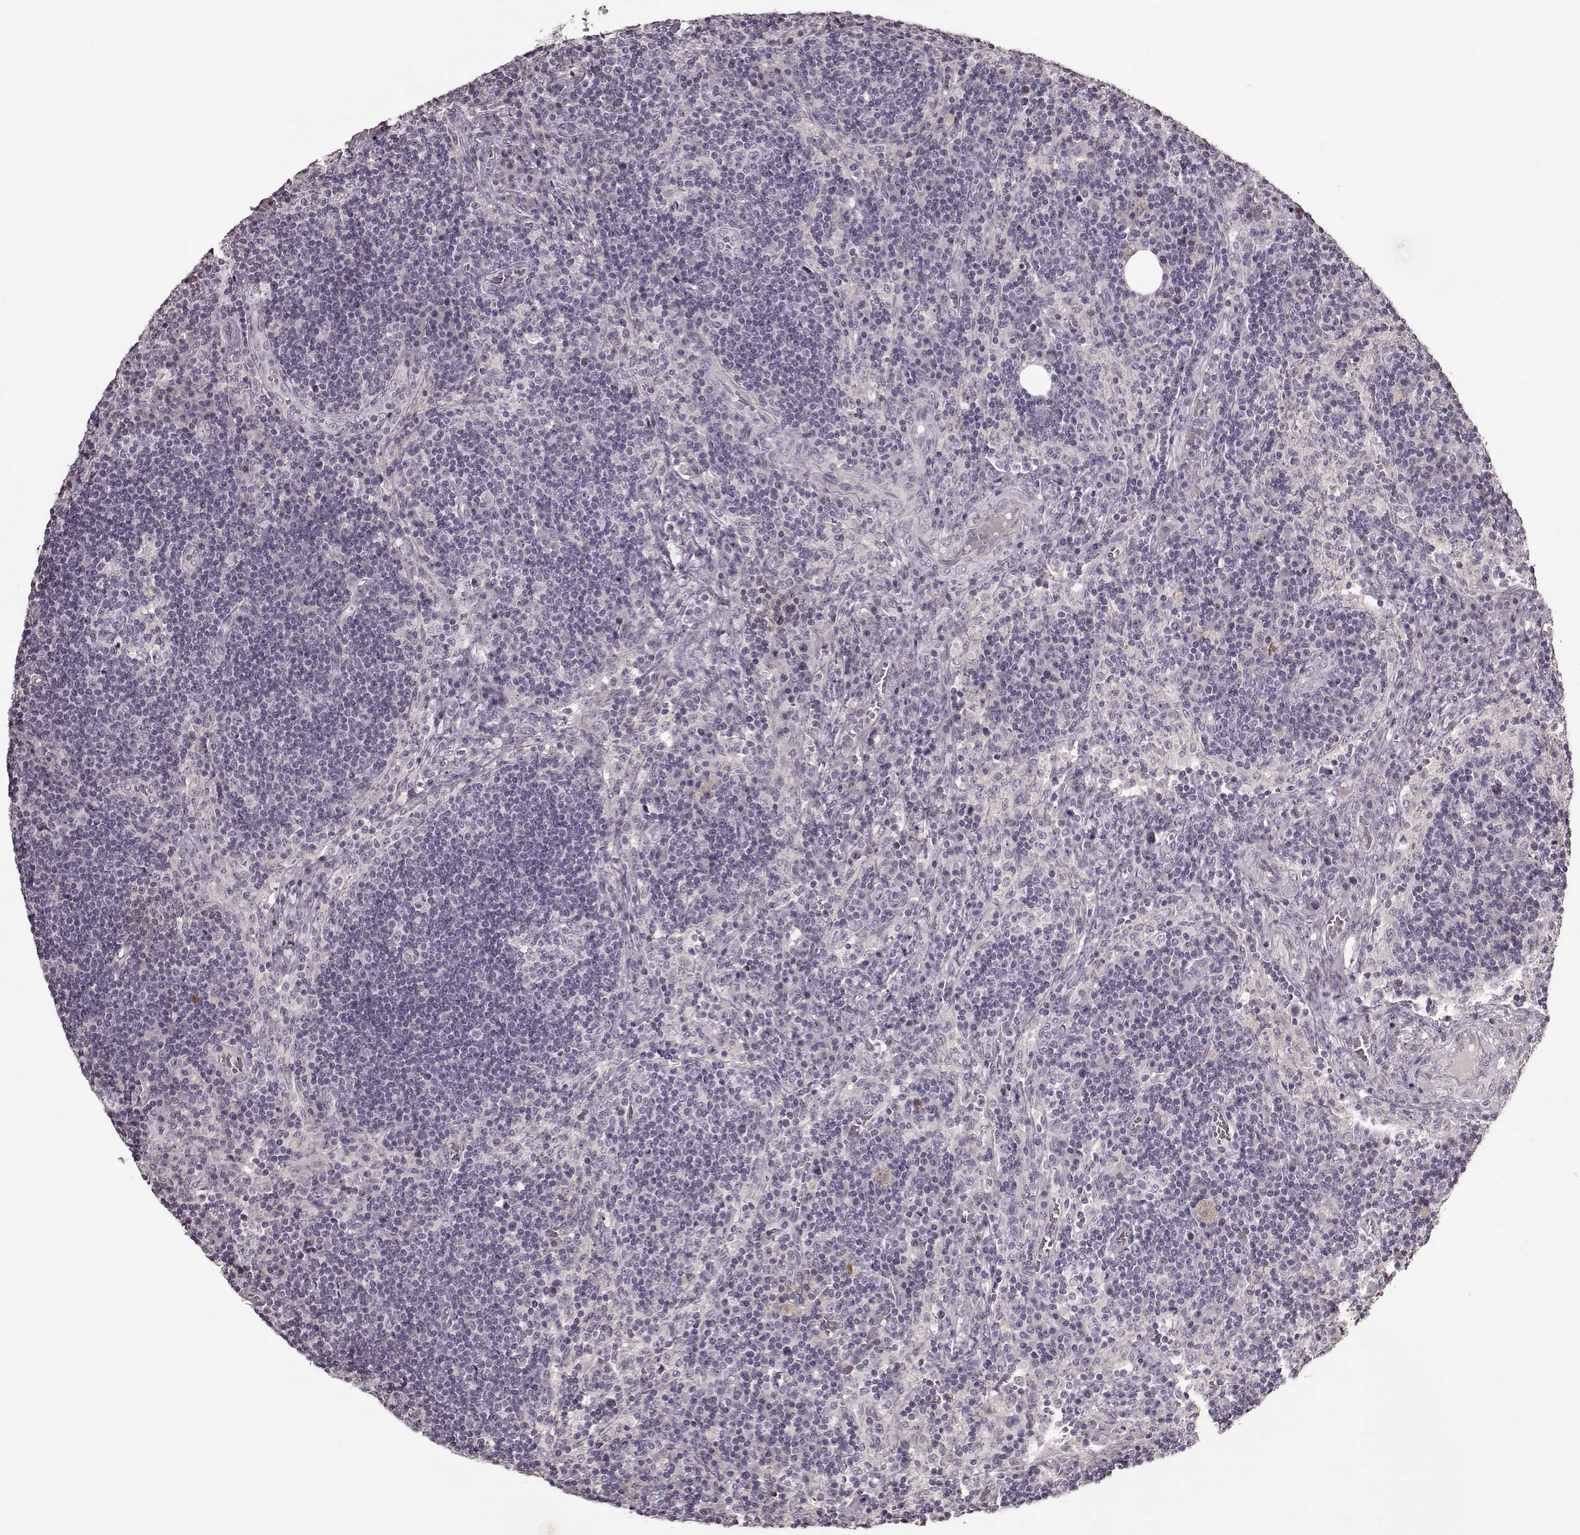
{"staining": {"intensity": "negative", "quantity": "none", "location": "none"}, "tissue": "lymph node", "cell_type": "Germinal center cells", "image_type": "normal", "snomed": [{"axis": "morphology", "description": "Normal tissue, NOS"}, {"axis": "topography", "description": "Lymph node"}], "caption": "DAB (3,3'-diaminobenzidine) immunohistochemical staining of unremarkable human lymph node displays no significant expression in germinal center cells.", "gene": "FSHB", "patient": {"sex": "male", "age": 63}}